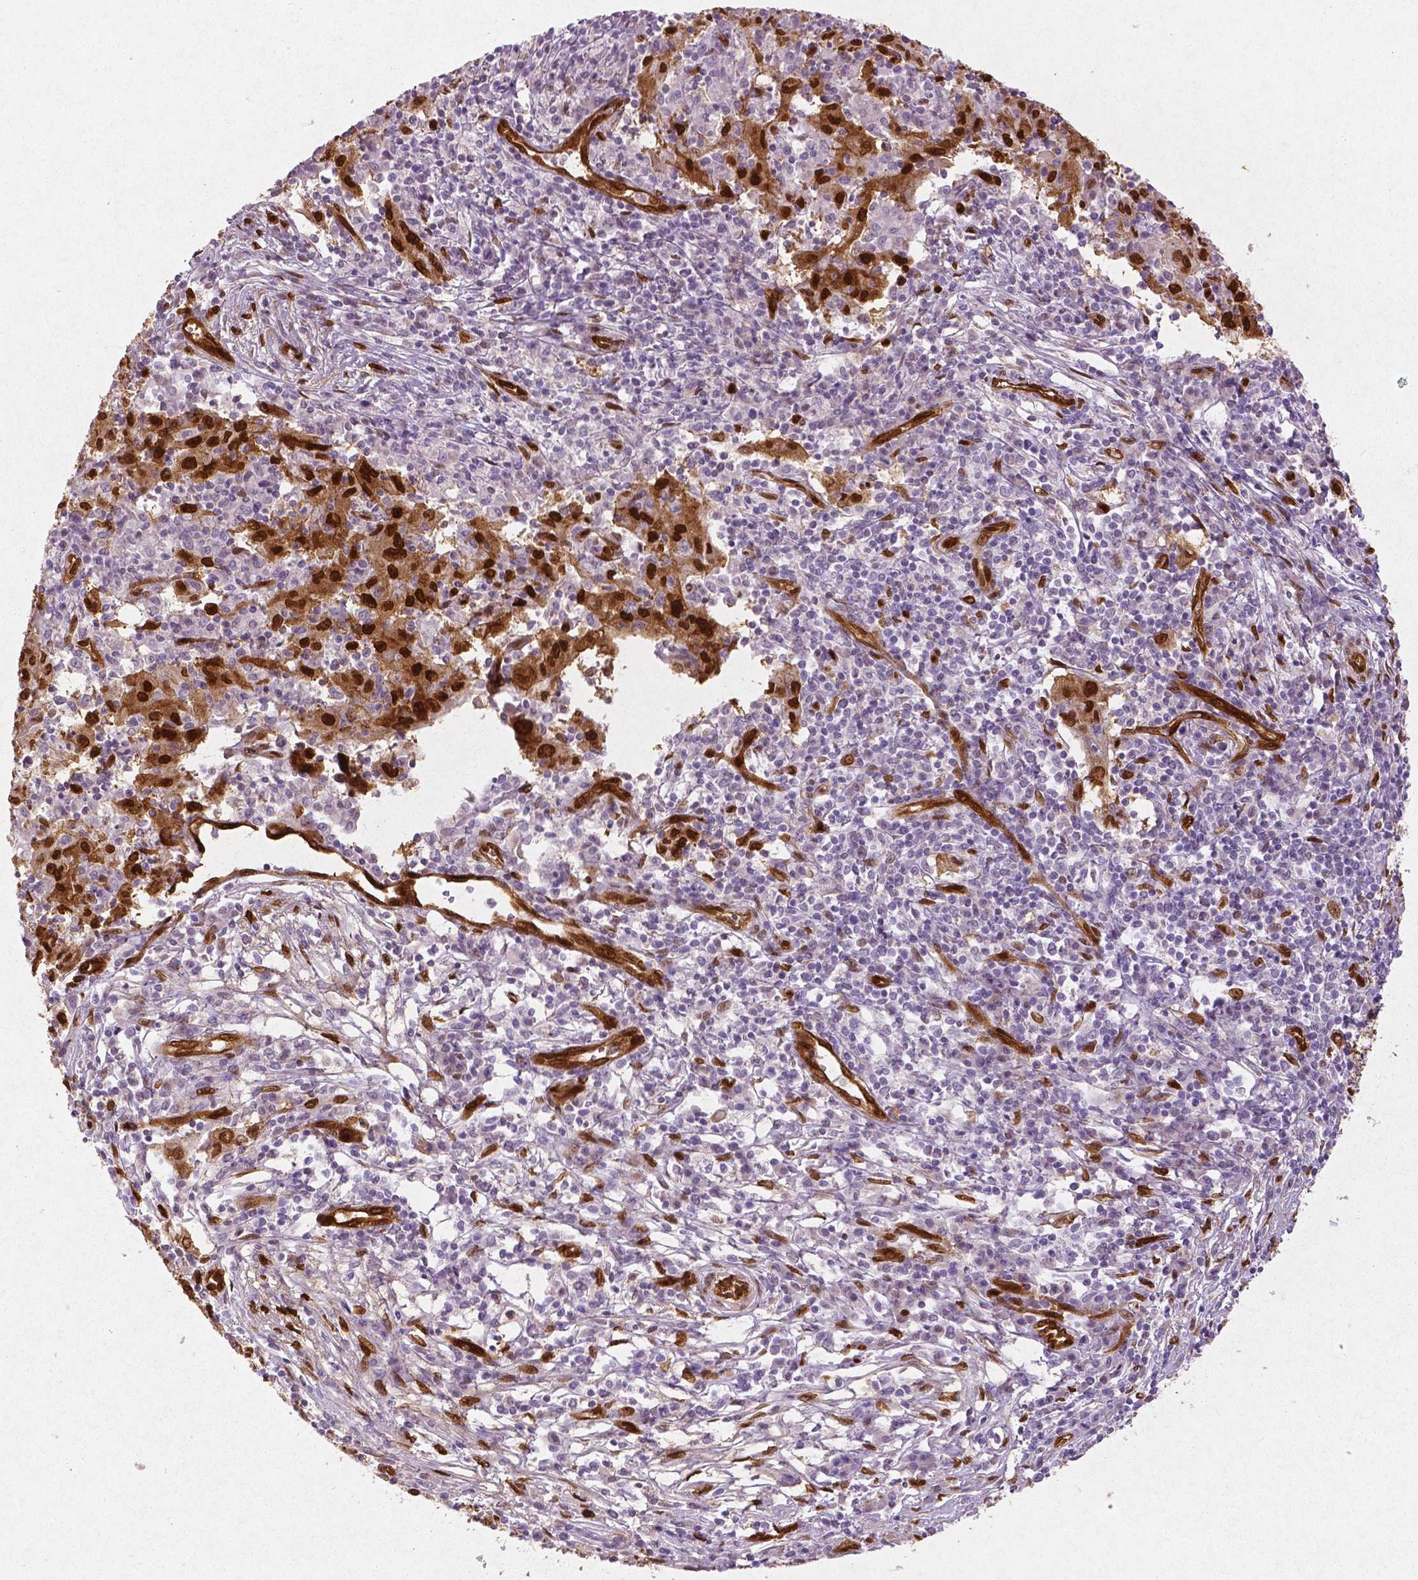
{"staining": {"intensity": "negative", "quantity": "none", "location": "none"}, "tissue": "pancreatic cancer", "cell_type": "Tumor cells", "image_type": "cancer", "snomed": [{"axis": "morphology", "description": "Adenocarcinoma, NOS"}, {"axis": "topography", "description": "Pancreas"}], "caption": "Histopathology image shows no significant protein positivity in tumor cells of adenocarcinoma (pancreatic).", "gene": "WWTR1", "patient": {"sex": "male", "age": 63}}